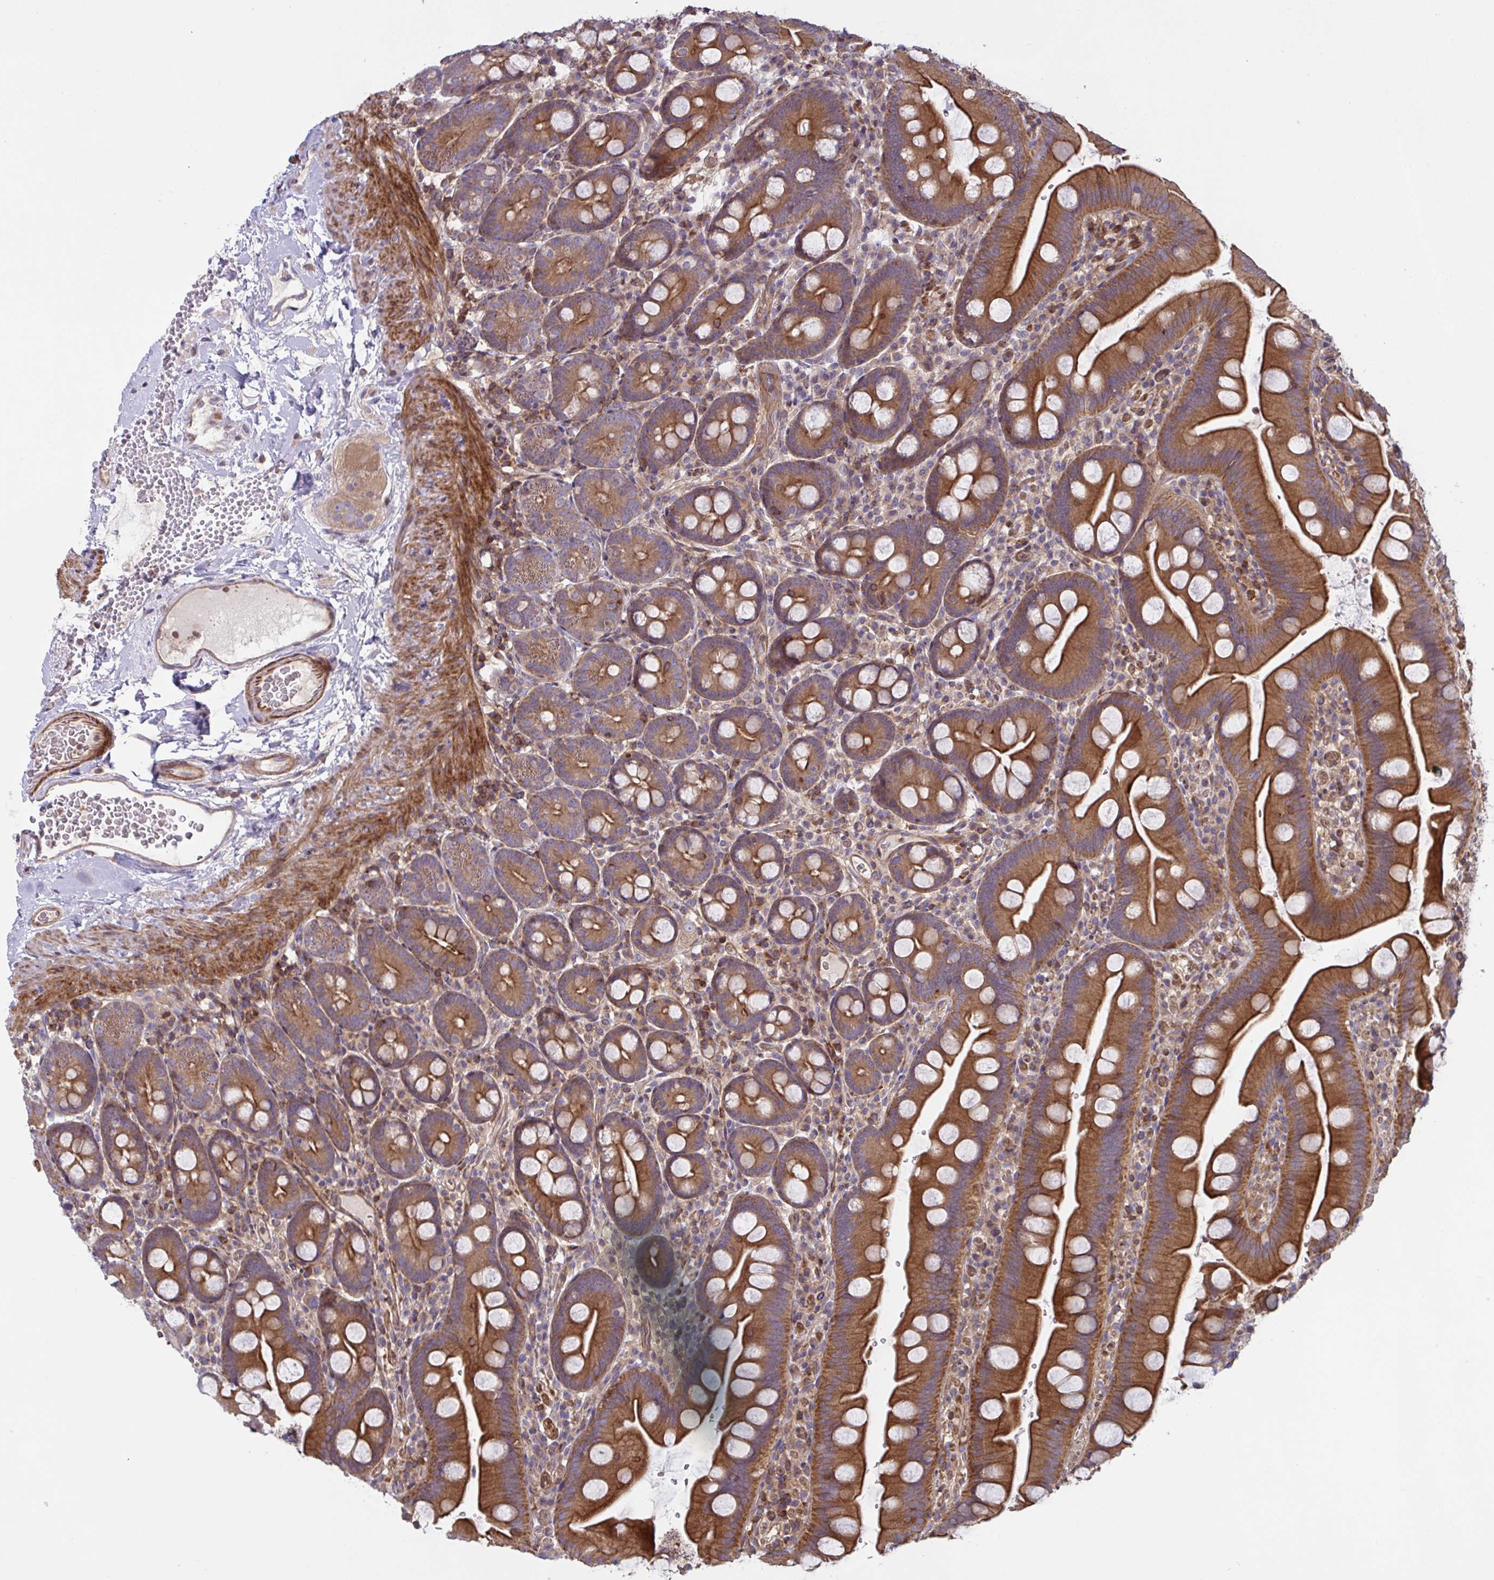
{"staining": {"intensity": "strong", "quantity": ">75%", "location": "cytoplasmic/membranous"}, "tissue": "small intestine", "cell_type": "Glandular cells", "image_type": "normal", "snomed": [{"axis": "morphology", "description": "Normal tissue, NOS"}, {"axis": "topography", "description": "Small intestine"}], "caption": "Small intestine stained with DAB immunohistochemistry displays high levels of strong cytoplasmic/membranous positivity in about >75% of glandular cells. Nuclei are stained in blue.", "gene": "TANK", "patient": {"sex": "female", "age": 68}}